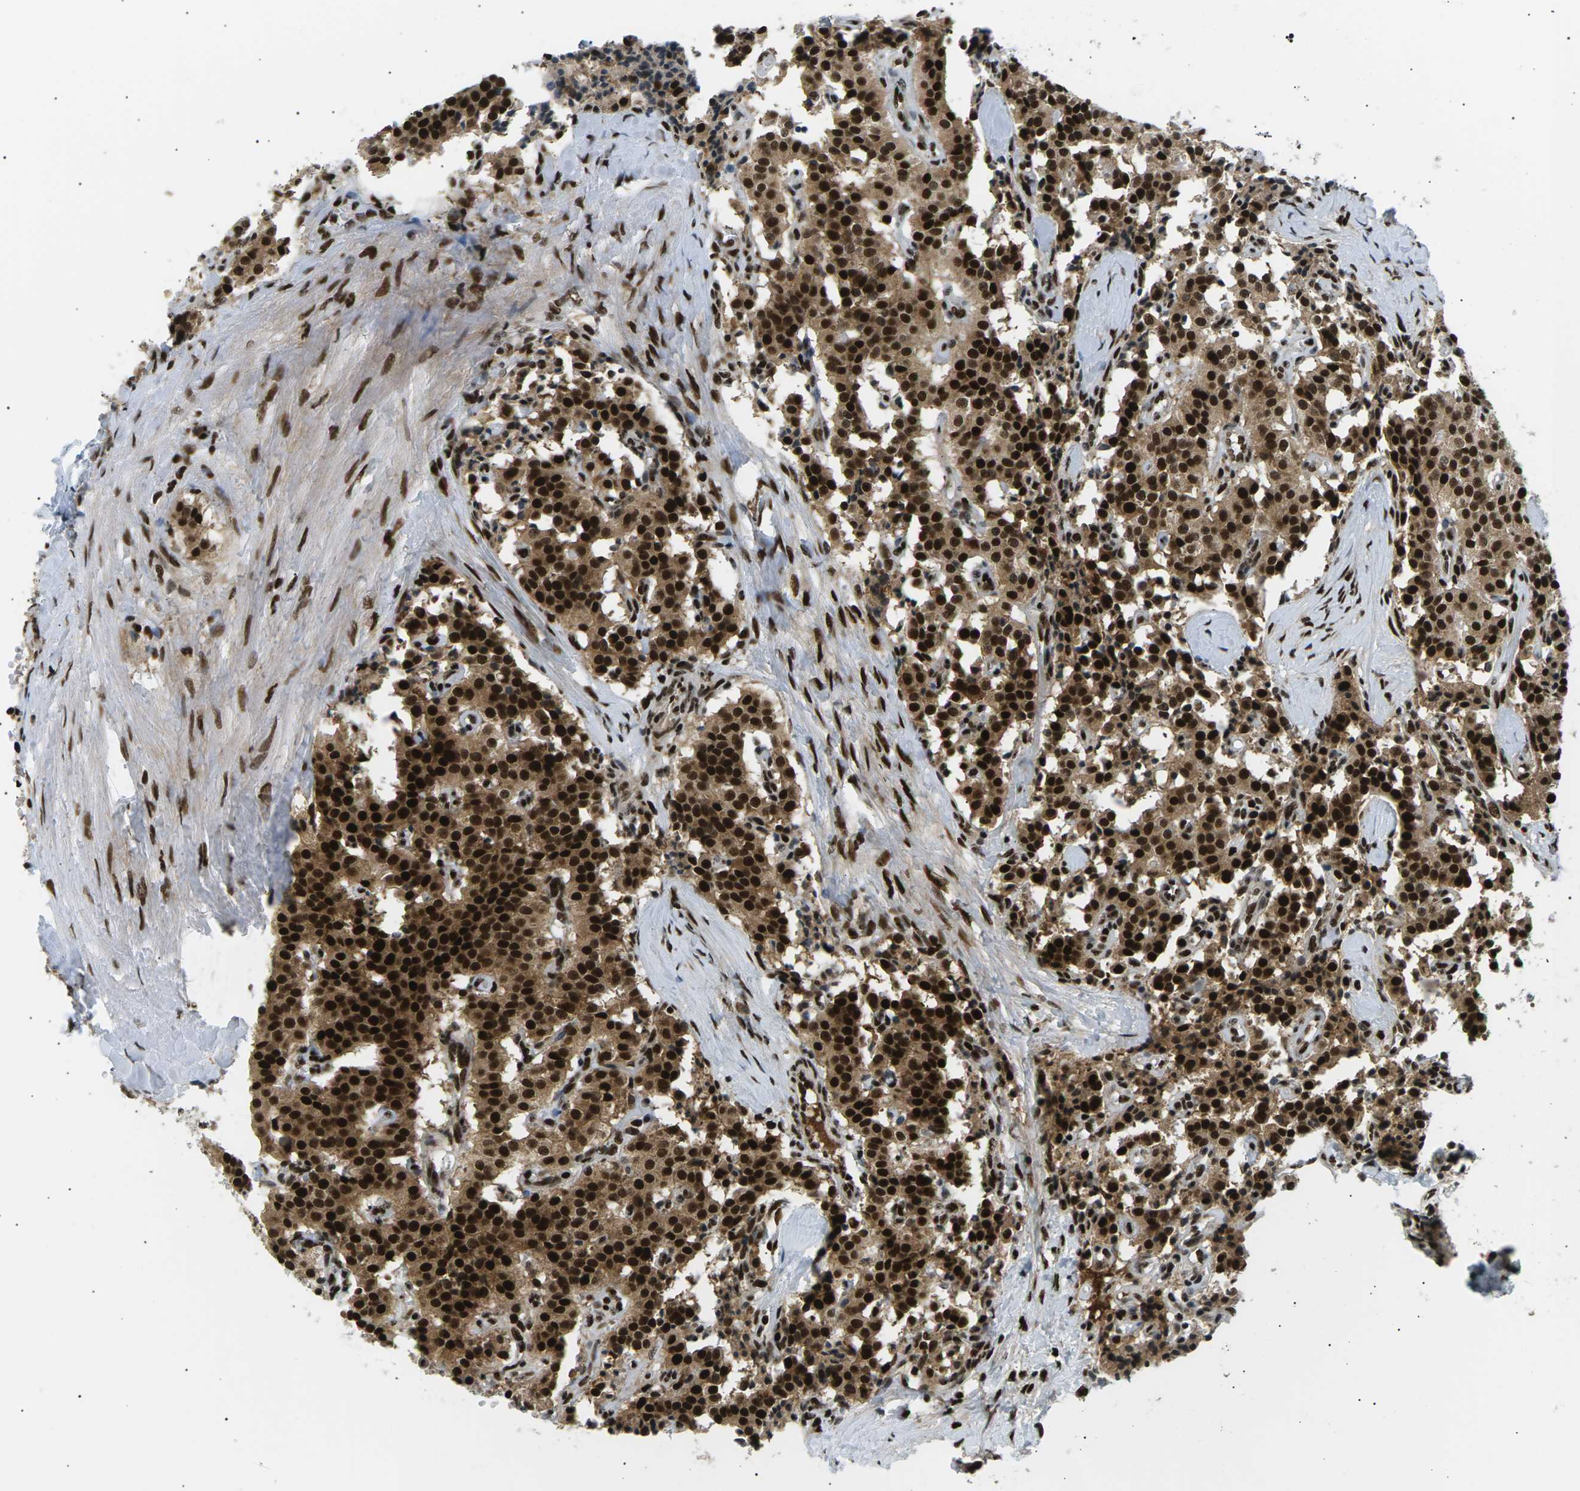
{"staining": {"intensity": "strong", "quantity": ">75%", "location": "cytoplasmic/membranous,nuclear"}, "tissue": "carcinoid", "cell_type": "Tumor cells", "image_type": "cancer", "snomed": [{"axis": "morphology", "description": "Carcinoid, malignant, NOS"}, {"axis": "topography", "description": "Lung"}], "caption": "Tumor cells demonstrate high levels of strong cytoplasmic/membranous and nuclear positivity in about >75% of cells in carcinoid (malignant).", "gene": "RPA2", "patient": {"sex": "male", "age": 30}}